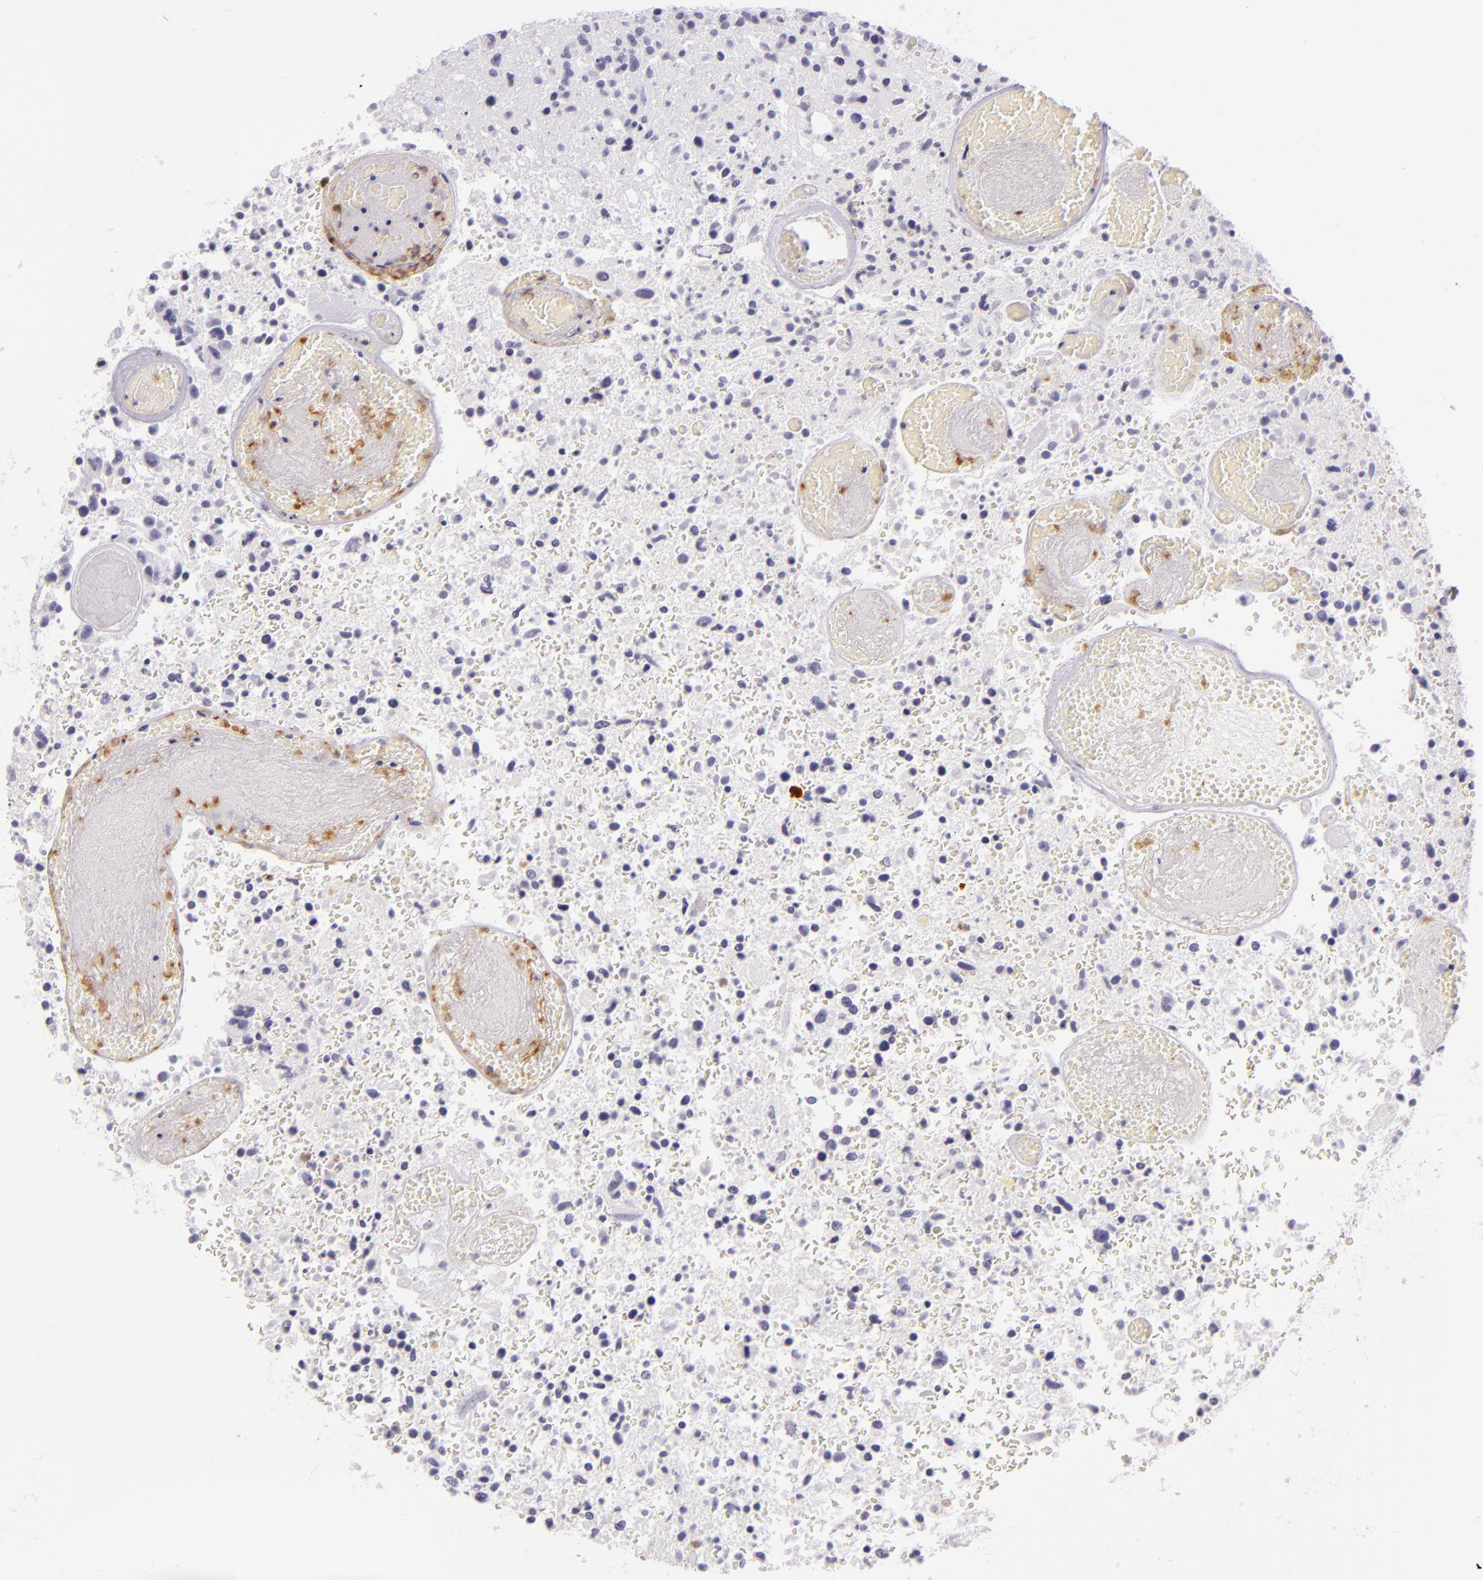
{"staining": {"intensity": "negative", "quantity": "none", "location": "none"}, "tissue": "glioma", "cell_type": "Tumor cells", "image_type": "cancer", "snomed": [{"axis": "morphology", "description": "Glioma, malignant, High grade"}, {"axis": "topography", "description": "Brain"}], "caption": "The IHC micrograph has no significant positivity in tumor cells of glioma tissue.", "gene": "CEACAM1", "patient": {"sex": "male", "age": 72}}